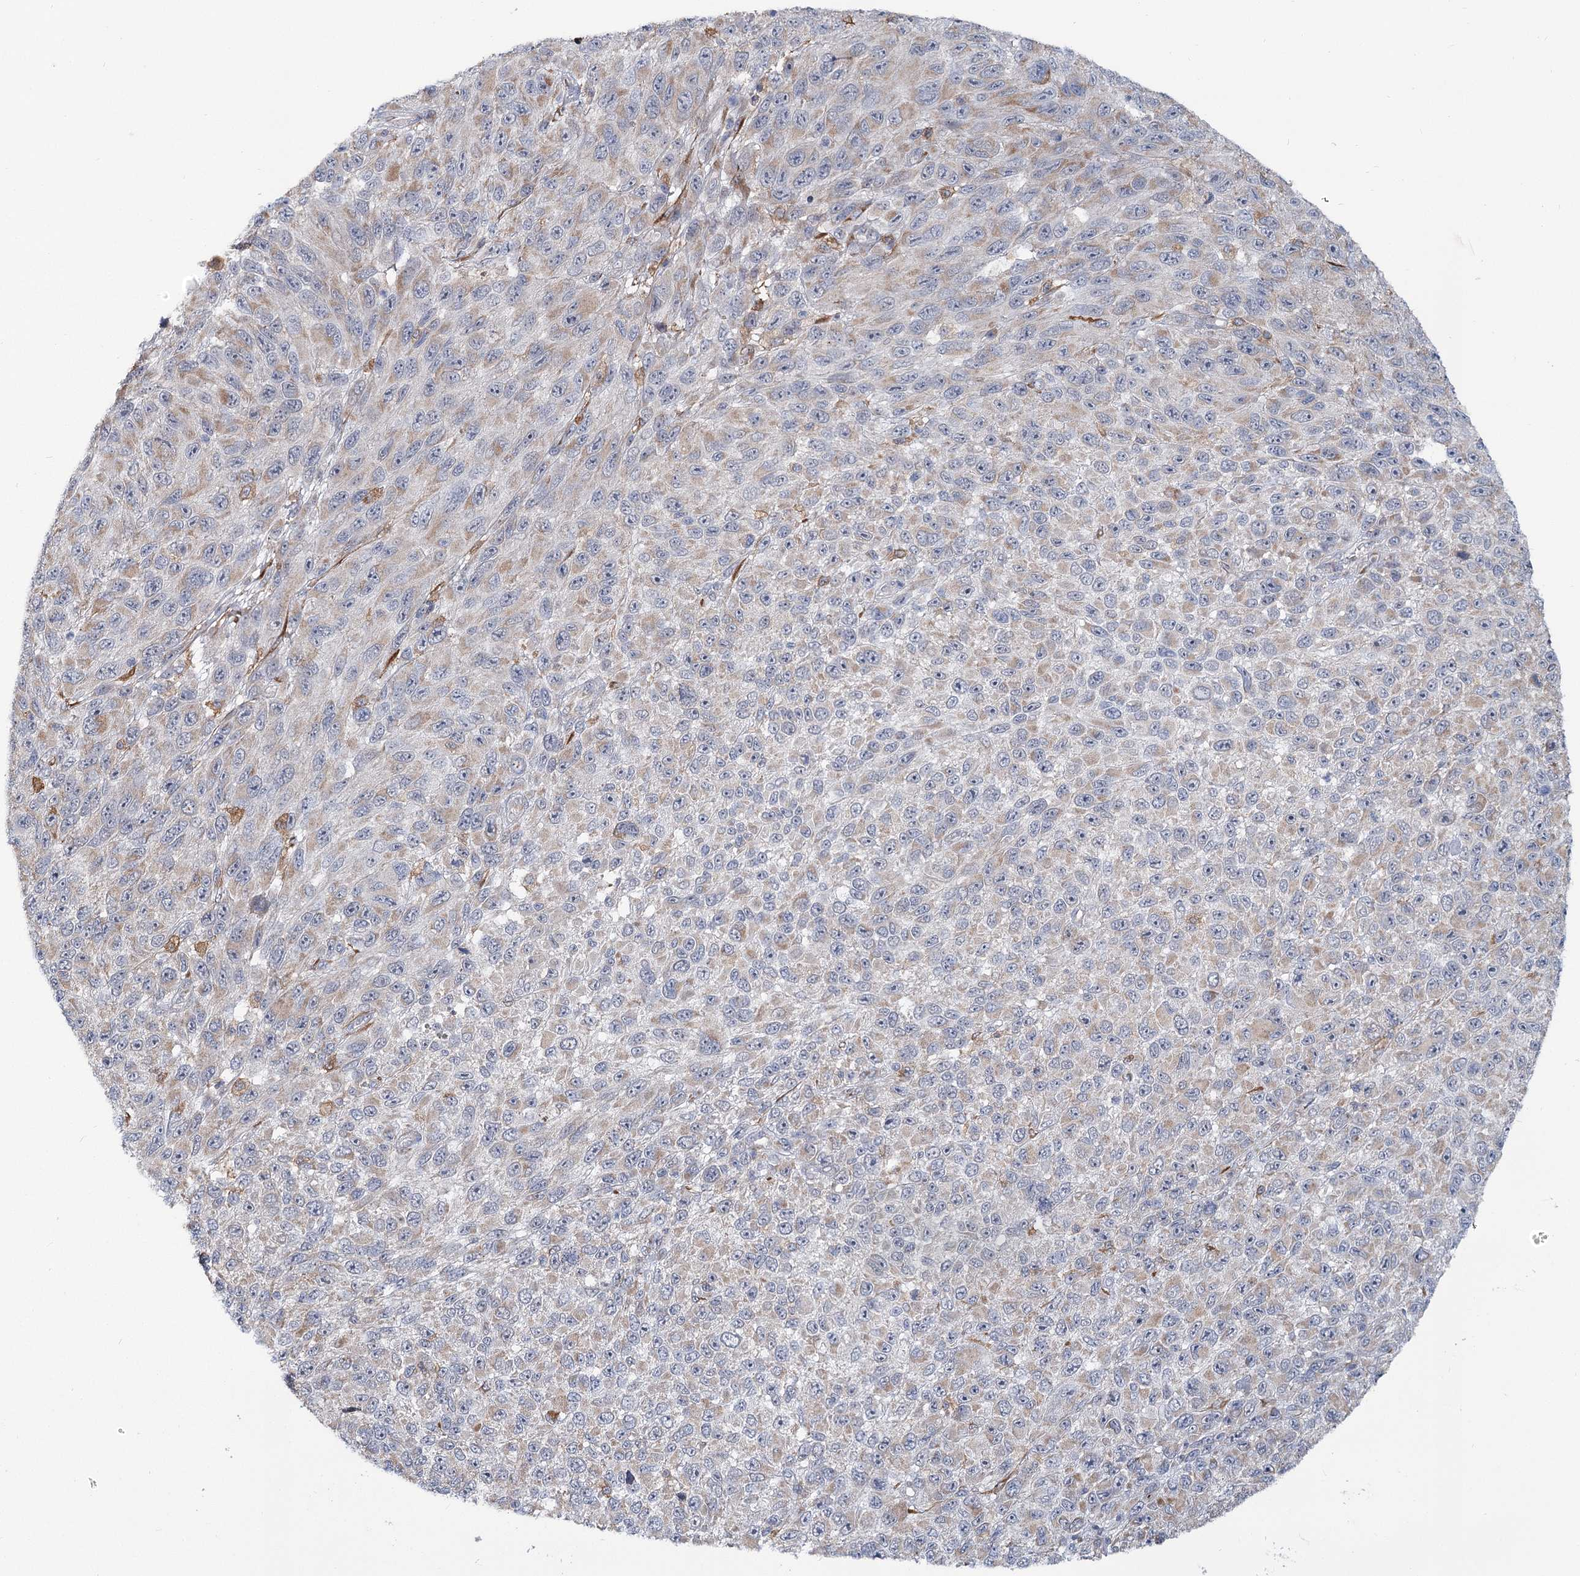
{"staining": {"intensity": "weak", "quantity": "<25%", "location": "cytoplasmic/membranous"}, "tissue": "melanoma", "cell_type": "Tumor cells", "image_type": "cancer", "snomed": [{"axis": "morphology", "description": "Malignant melanoma, NOS"}, {"axis": "topography", "description": "Skin"}], "caption": "A micrograph of melanoma stained for a protein exhibits no brown staining in tumor cells.", "gene": "CIB4", "patient": {"sex": "female", "age": 96}}